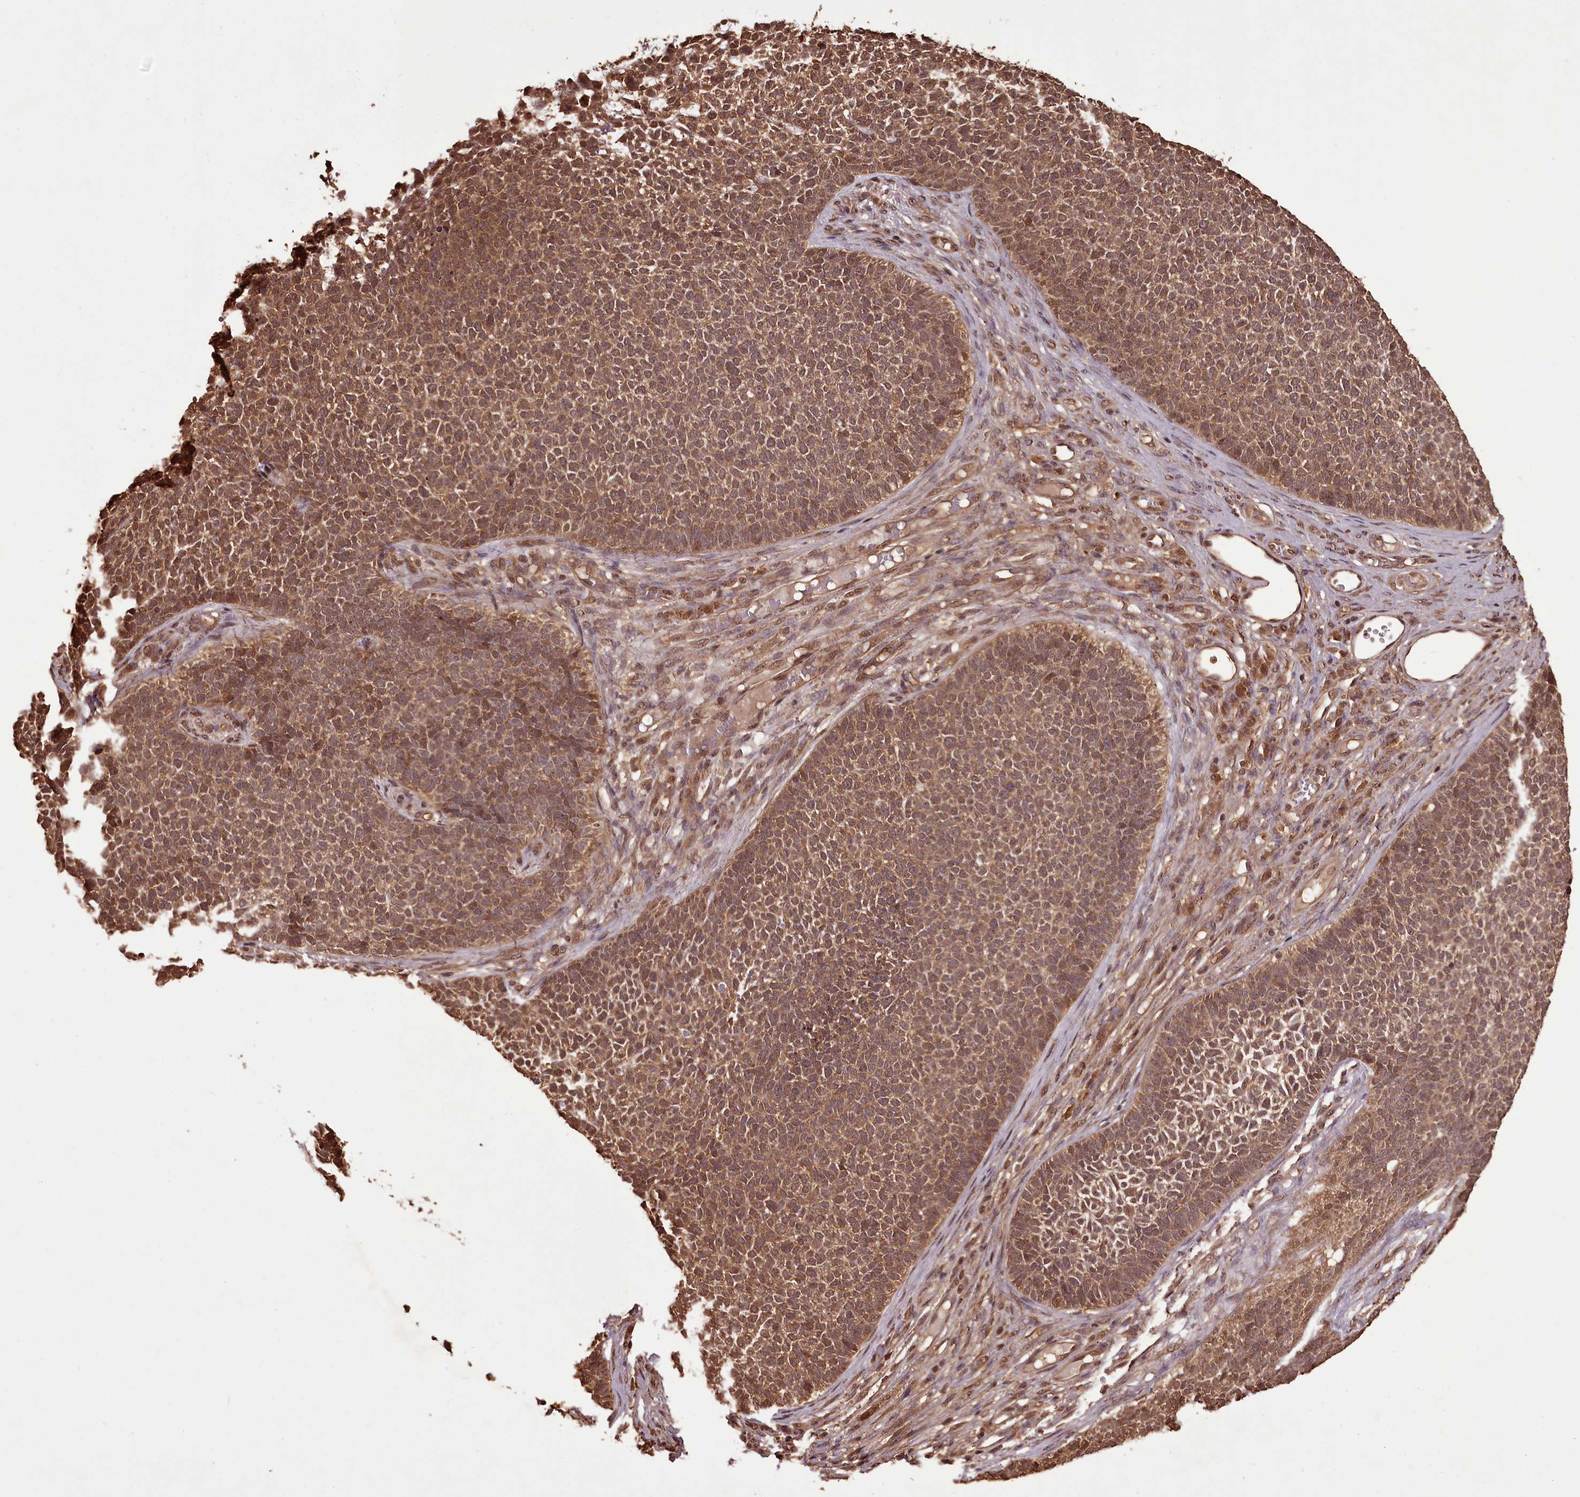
{"staining": {"intensity": "moderate", "quantity": ">75%", "location": "cytoplasmic/membranous"}, "tissue": "skin cancer", "cell_type": "Tumor cells", "image_type": "cancer", "snomed": [{"axis": "morphology", "description": "Basal cell carcinoma"}, {"axis": "topography", "description": "Skin"}], "caption": "An immunohistochemistry image of neoplastic tissue is shown. Protein staining in brown highlights moderate cytoplasmic/membranous positivity in skin cancer (basal cell carcinoma) within tumor cells.", "gene": "NPRL2", "patient": {"sex": "female", "age": 84}}